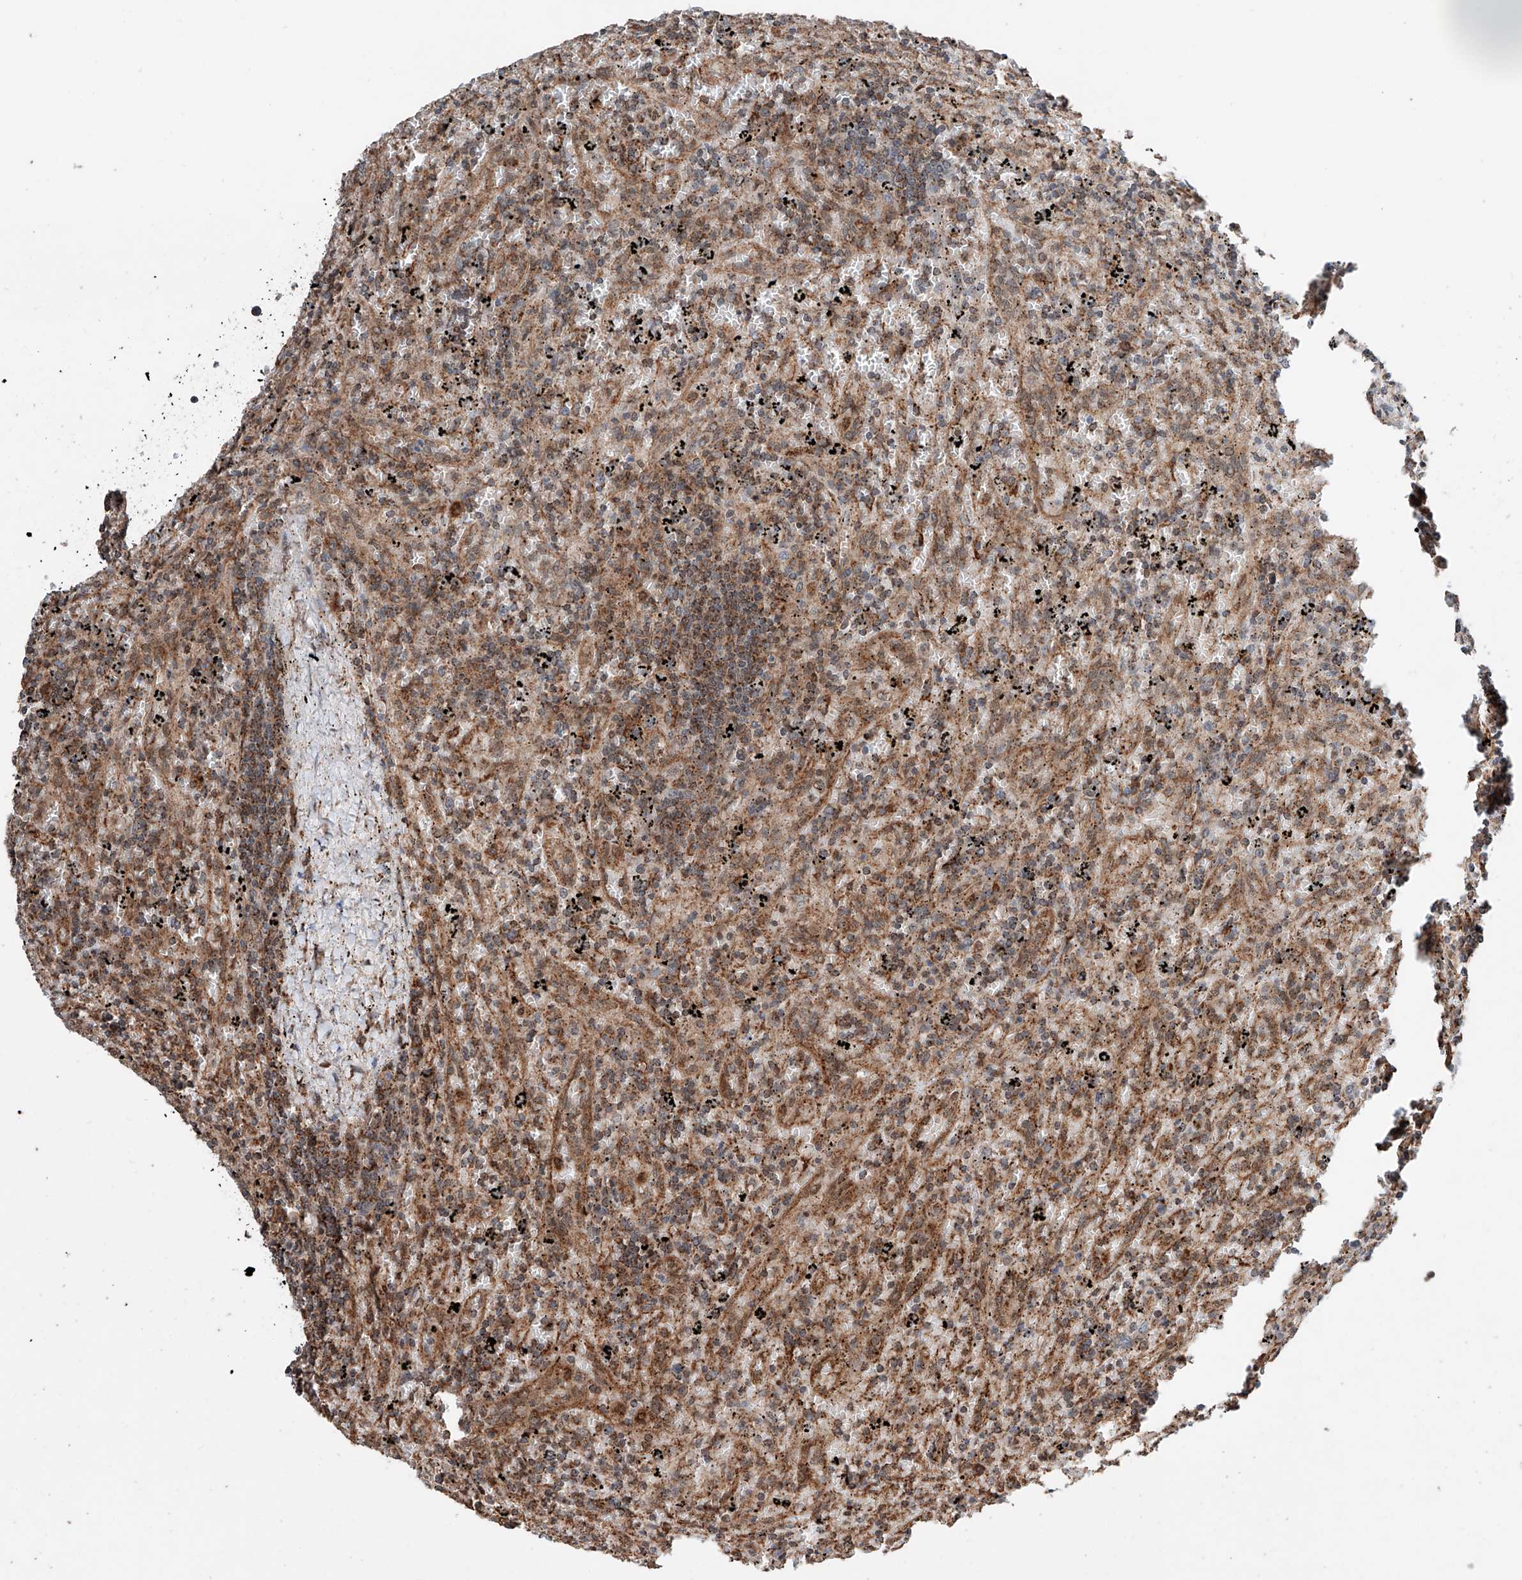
{"staining": {"intensity": "strong", "quantity": "25%-75%", "location": "cytoplasmic/membranous"}, "tissue": "lymphoma", "cell_type": "Tumor cells", "image_type": "cancer", "snomed": [{"axis": "morphology", "description": "Malignant lymphoma, non-Hodgkin's type, Low grade"}, {"axis": "topography", "description": "Spleen"}], "caption": "Immunohistochemistry histopathology image of neoplastic tissue: human malignant lymphoma, non-Hodgkin's type (low-grade) stained using immunohistochemistry displays high levels of strong protein expression localized specifically in the cytoplasmic/membranous of tumor cells, appearing as a cytoplasmic/membranous brown color.", "gene": "ZNF445", "patient": {"sex": "male", "age": 76}}